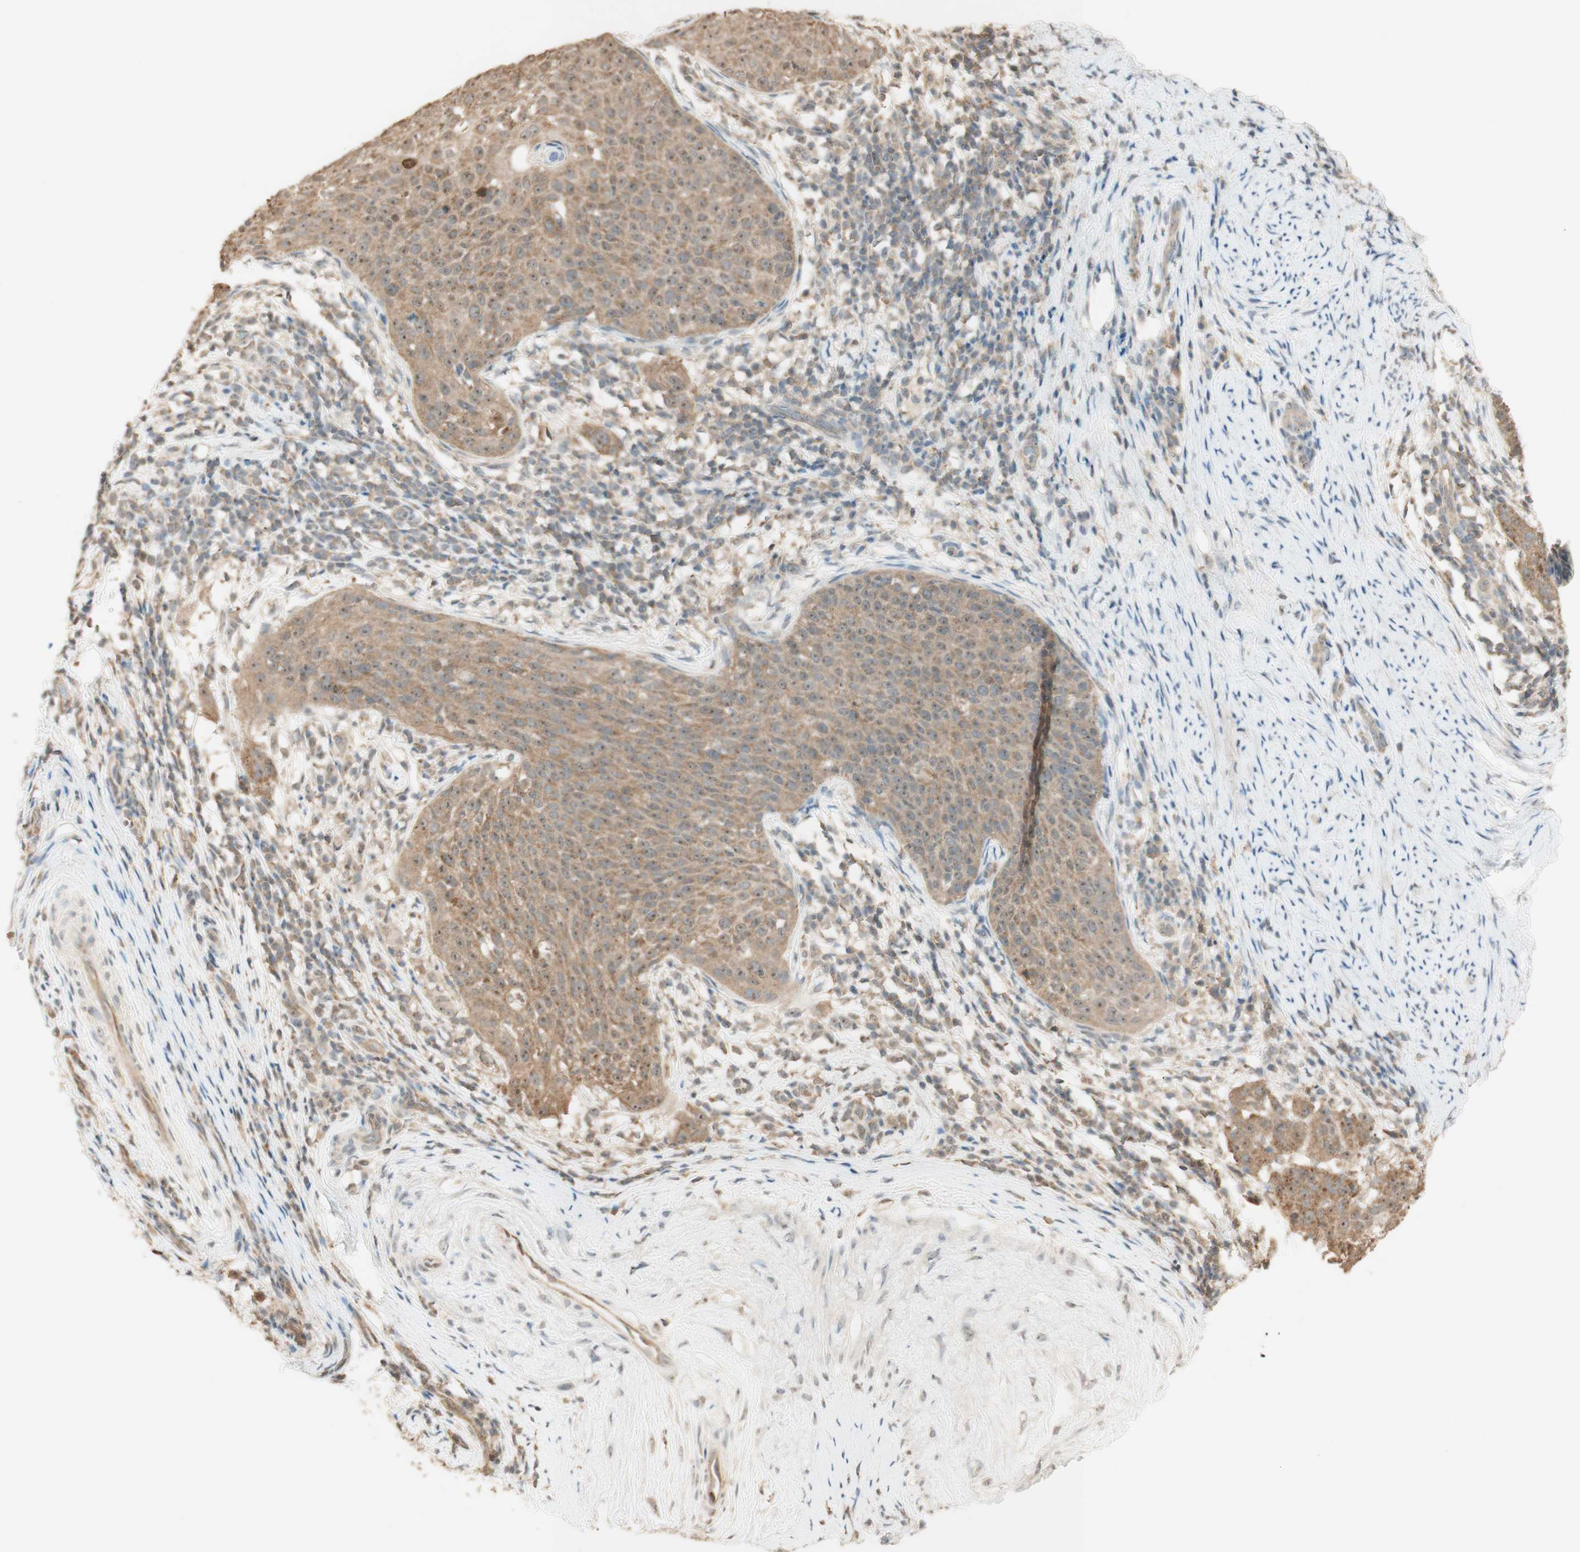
{"staining": {"intensity": "moderate", "quantity": ">75%", "location": "cytoplasmic/membranous,nuclear"}, "tissue": "cervical cancer", "cell_type": "Tumor cells", "image_type": "cancer", "snomed": [{"axis": "morphology", "description": "Squamous cell carcinoma, NOS"}, {"axis": "topography", "description": "Cervix"}], "caption": "Protein expression by immunohistochemistry (IHC) reveals moderate cytoplasmic/membranous and nuclear staining in approximately >75% of tumor cells in cervical cancer. The staining was performed using DAB to visualize the protein expression in brown, while the nuclei were stained in blue with hematoxylin (Magnification: 20x).", "gene": "SPINT2", "patient": {"sex": "female", "age": 51}}